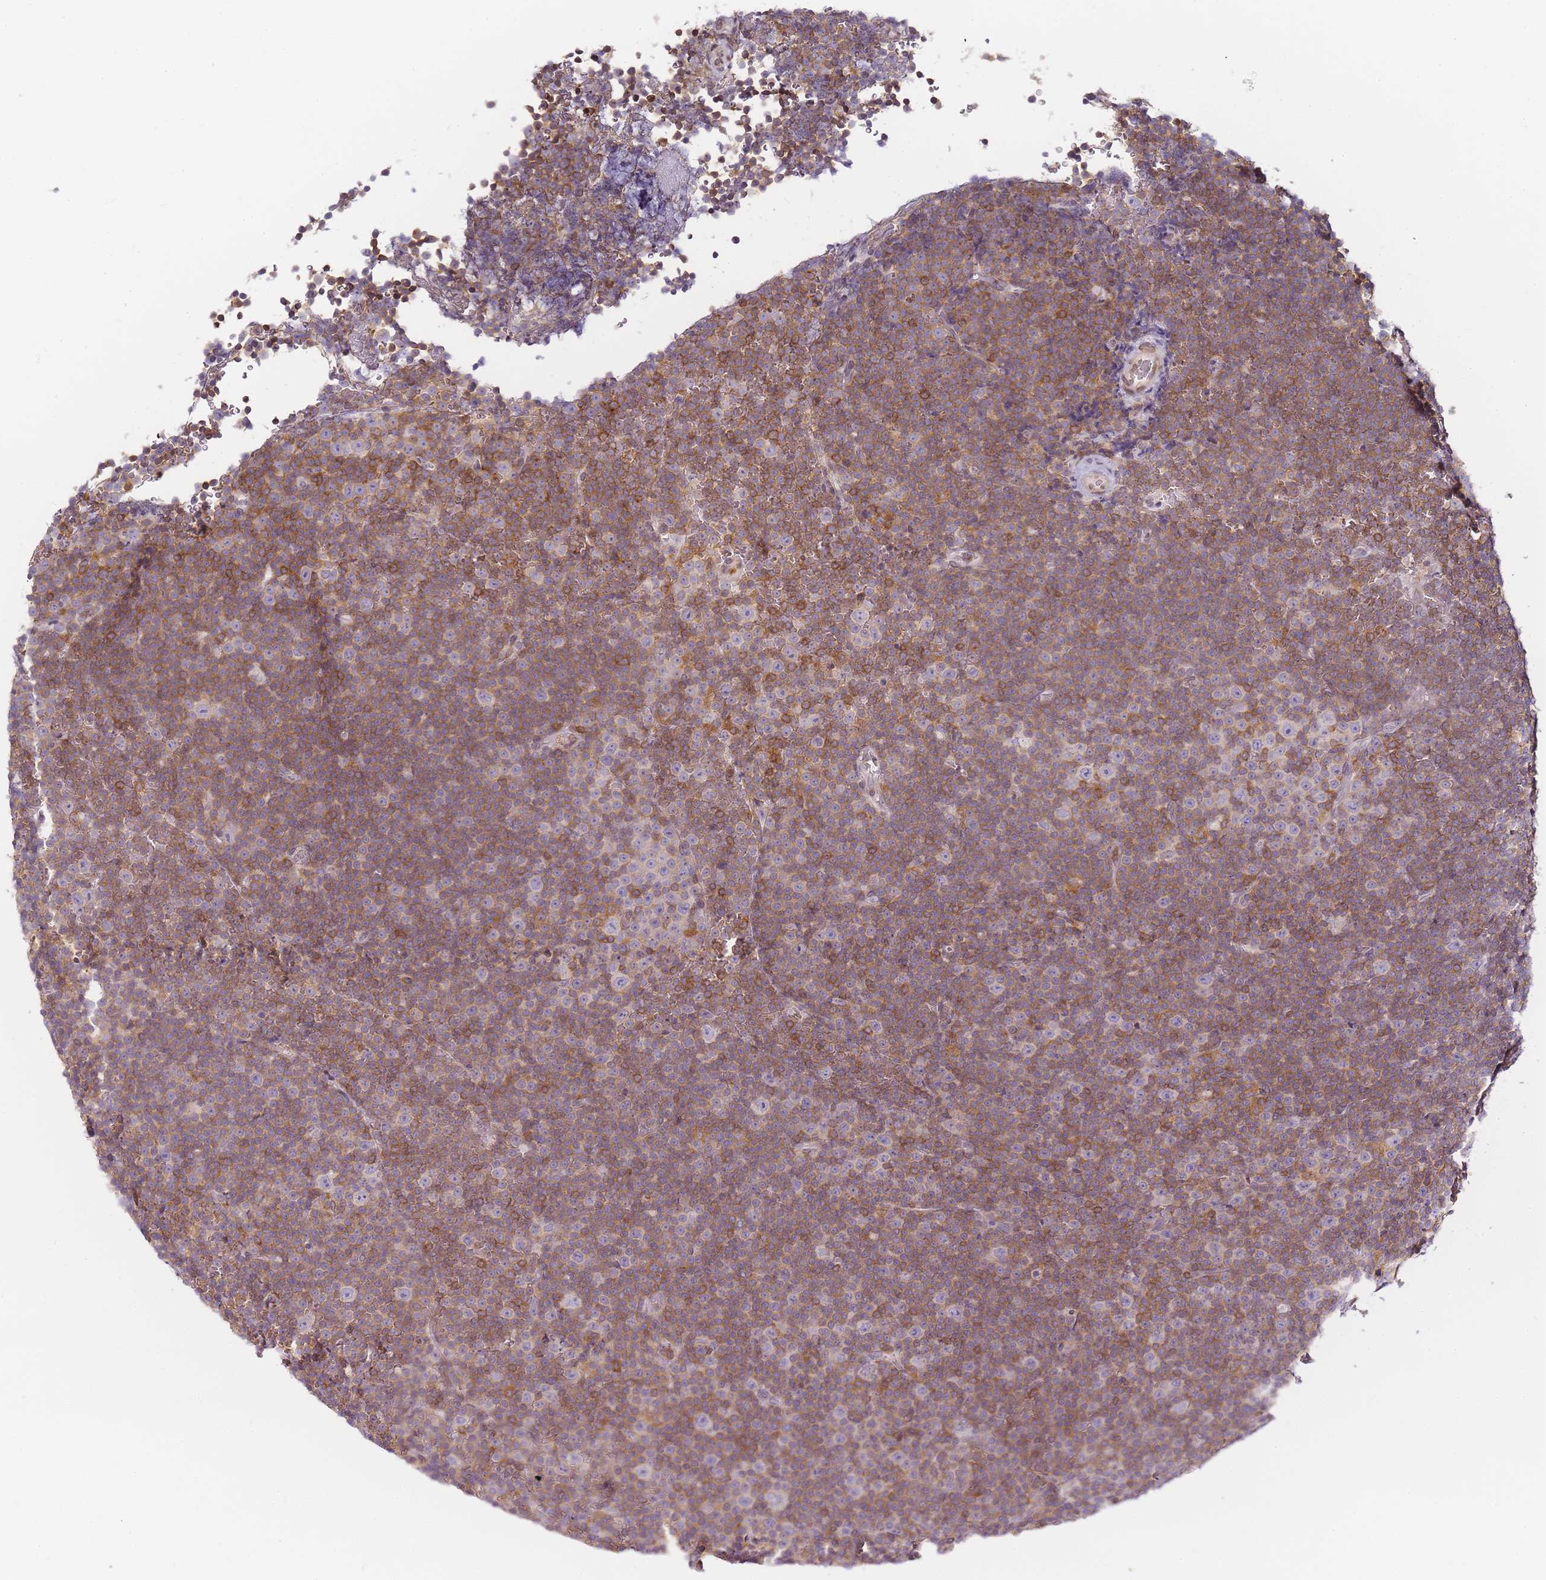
{"staining": {"intensity": "moderate", "quantity": ">75%", "location": "cytoplasmic/membranous"}, "tissue": "lymphoma", "cell_type": "Tumor cells", "image_type": "cancer", "snomed": [{"axis": "morphology", "description": "Malignant lymphoma, non-Hodgkin's type, Low grade"}, {"axis": "topography", "description": "Lymph node"}], "caption": "Protein staining shows moderate cytoplasmic/membranous expression in approximately >75% of tumor cells in lymphoma. The protein of interest is stained brown, and the nuclei are stained in blue (DAB IHC with brightfield microscopy, high magnification).", "gene": "JAKMIP1", "patient": {"sex": "female", "age": 67}}